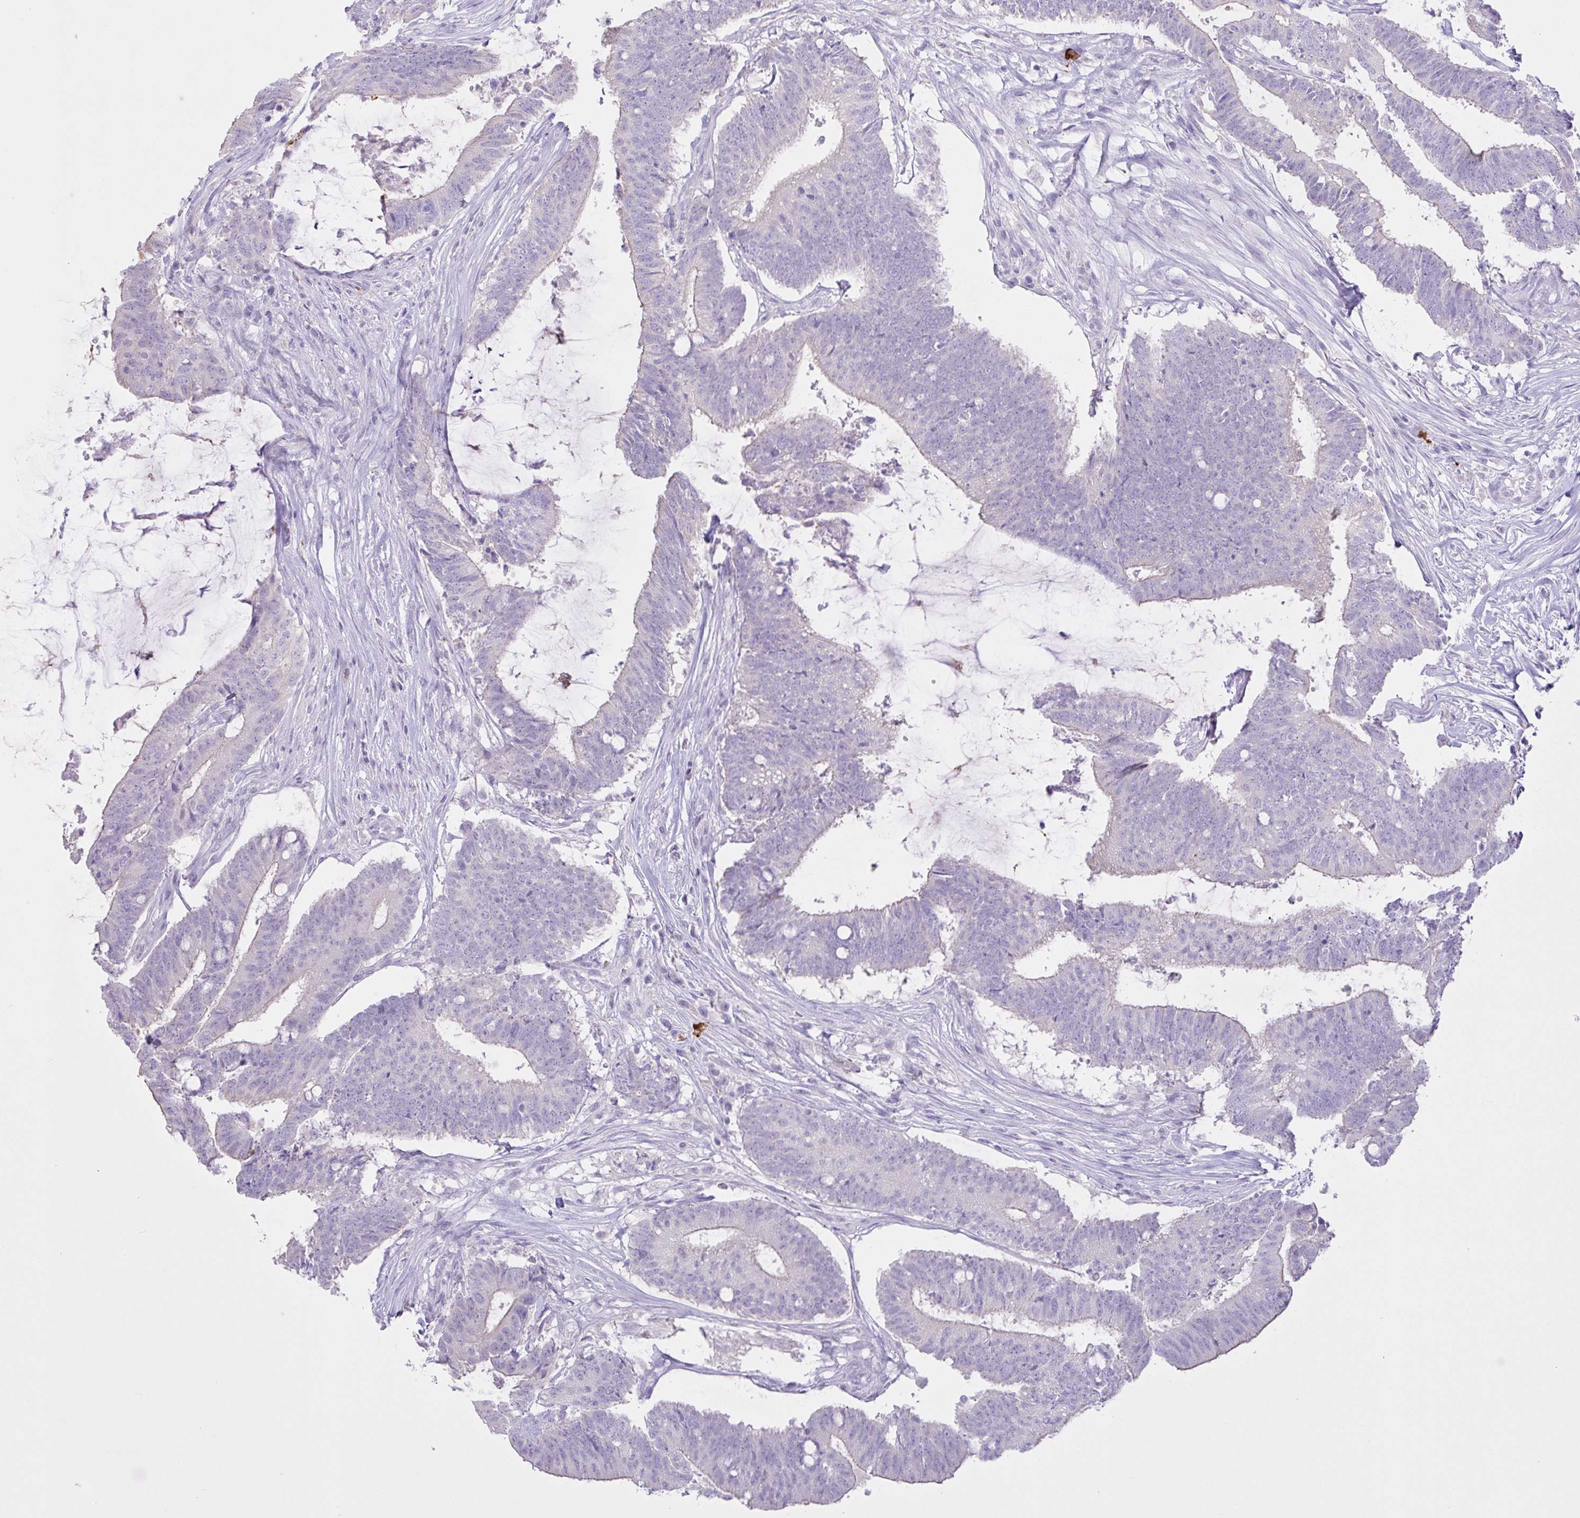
{"staining": {"intensity": "negative", "quantity": "none", "location": "none"}, "tissue": "colorectal cancer", "cell_type": "Tumor cells", "image_type": "cancer", "snomed": [{"axis": "morphology", "description": "Adenocarcinoma, NOS"}, {"axis": "topography", "description": "Colon"}], "caption": "DAB (3,3'-diaminobenzidine) immunohistochemical staining of colorectal adenocarcinoma demonstrates no significant positivity in tumor cells.", "gene": "CST11", "patient": {"sex": "female", "age": 43}}